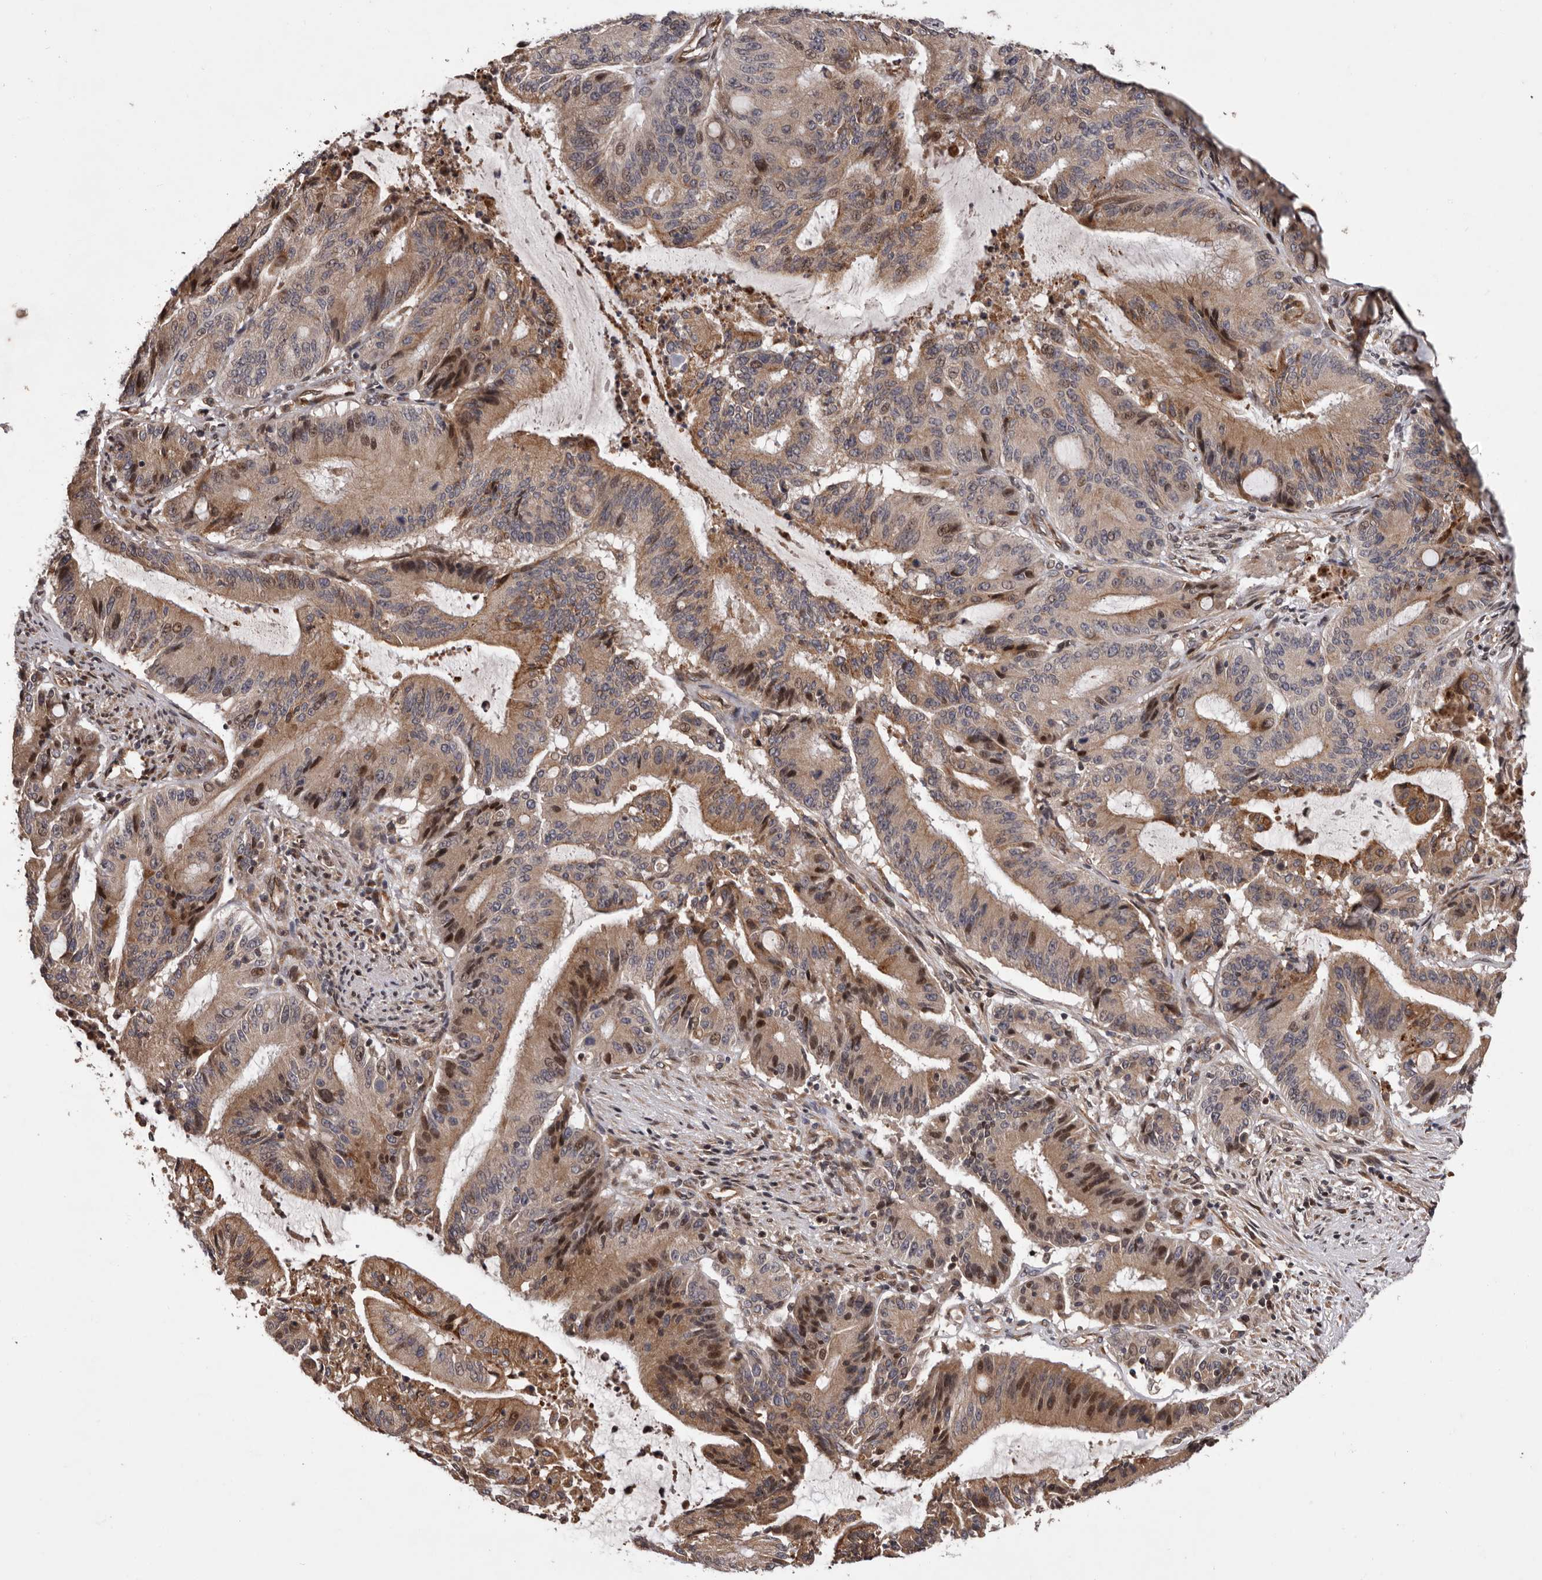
{"staining": {"intensity": "moderate", "quantity": ">75%", "location": "cytoplasmic/membranous,nuclear"}, "tissue": "liver cancer", "cell_type": "Tumor cells", "image_type": "cancer", "snomed": [{"axis": "morphology", "description": "Normal tissue, NOS"}, {"axis": "morphology", "description": "Cholangiocarcinoma"}, {"axis": "topography", "description": "Liver"}, {"axis": "topography", "description": "Peripheral nerve tissue"}], "caption": "Immunohistochemical staining of cholangiocarcinoma (liver) reveals medium levels of moderate cytoplasmic/membranous and nuclear staining in about >75% of tumor cells.", "gene": "GADD45B", "patient": {"sex": "female", "age": 73}}